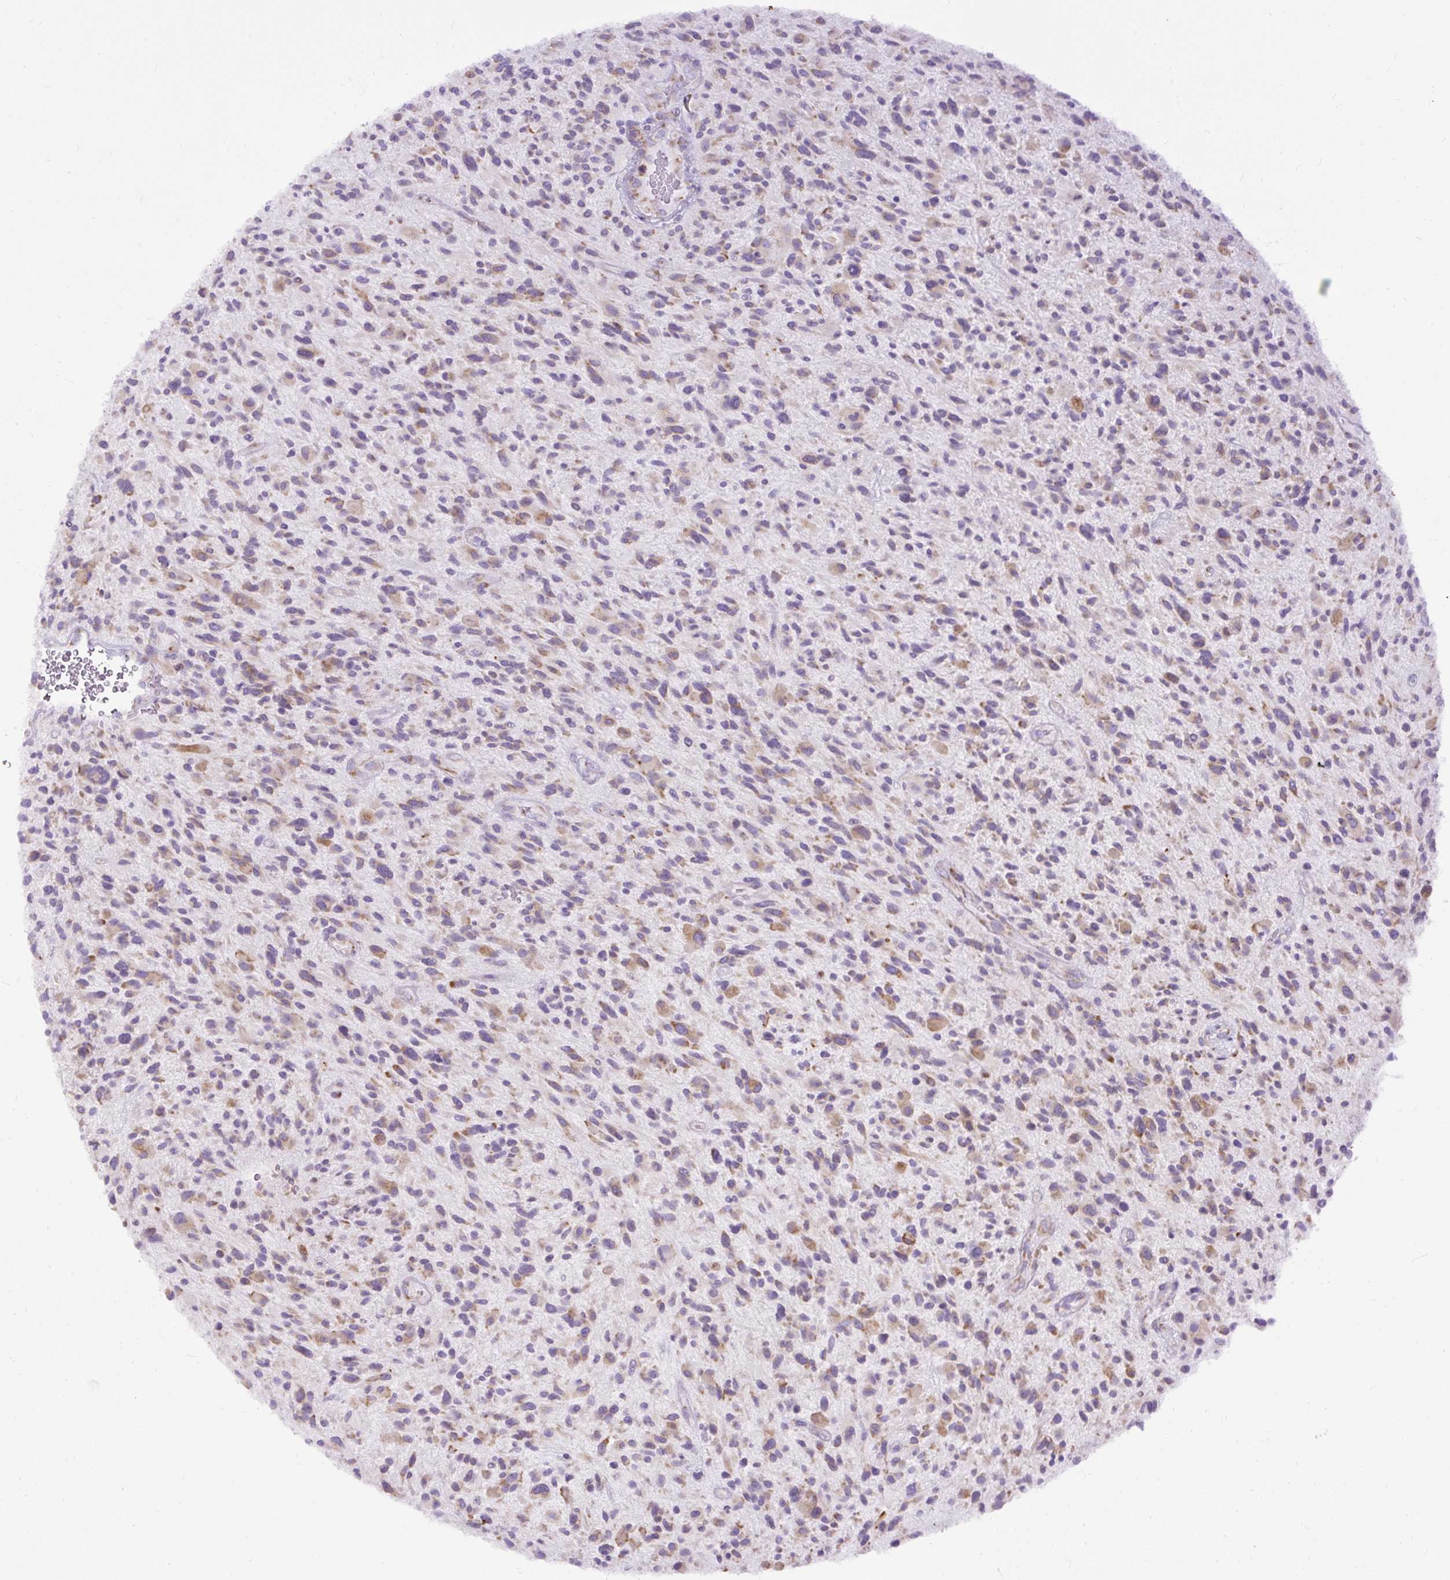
{"staining": {"intensity": "moderate", "quantity": "25%-75%", "location": "cytoplasmic/membranous"}, "tissue": "glioma", "cell_type": "Tumor cells", "image_type": "cancer", "snomed": [{"axis": "morphology", "description": "Glioma, malignant, High grade"}, {"axis": "topography", "description": "Brain"}], "caption": "This image shows immunohistochemistry staining of human high-grade glioma (malignant), with medium moderate cytoplasmic/membranous positivity in about 25%-75% of tumor cells.", "gene": "DDOST", "patient": {"sex": "male", "age": 47}}